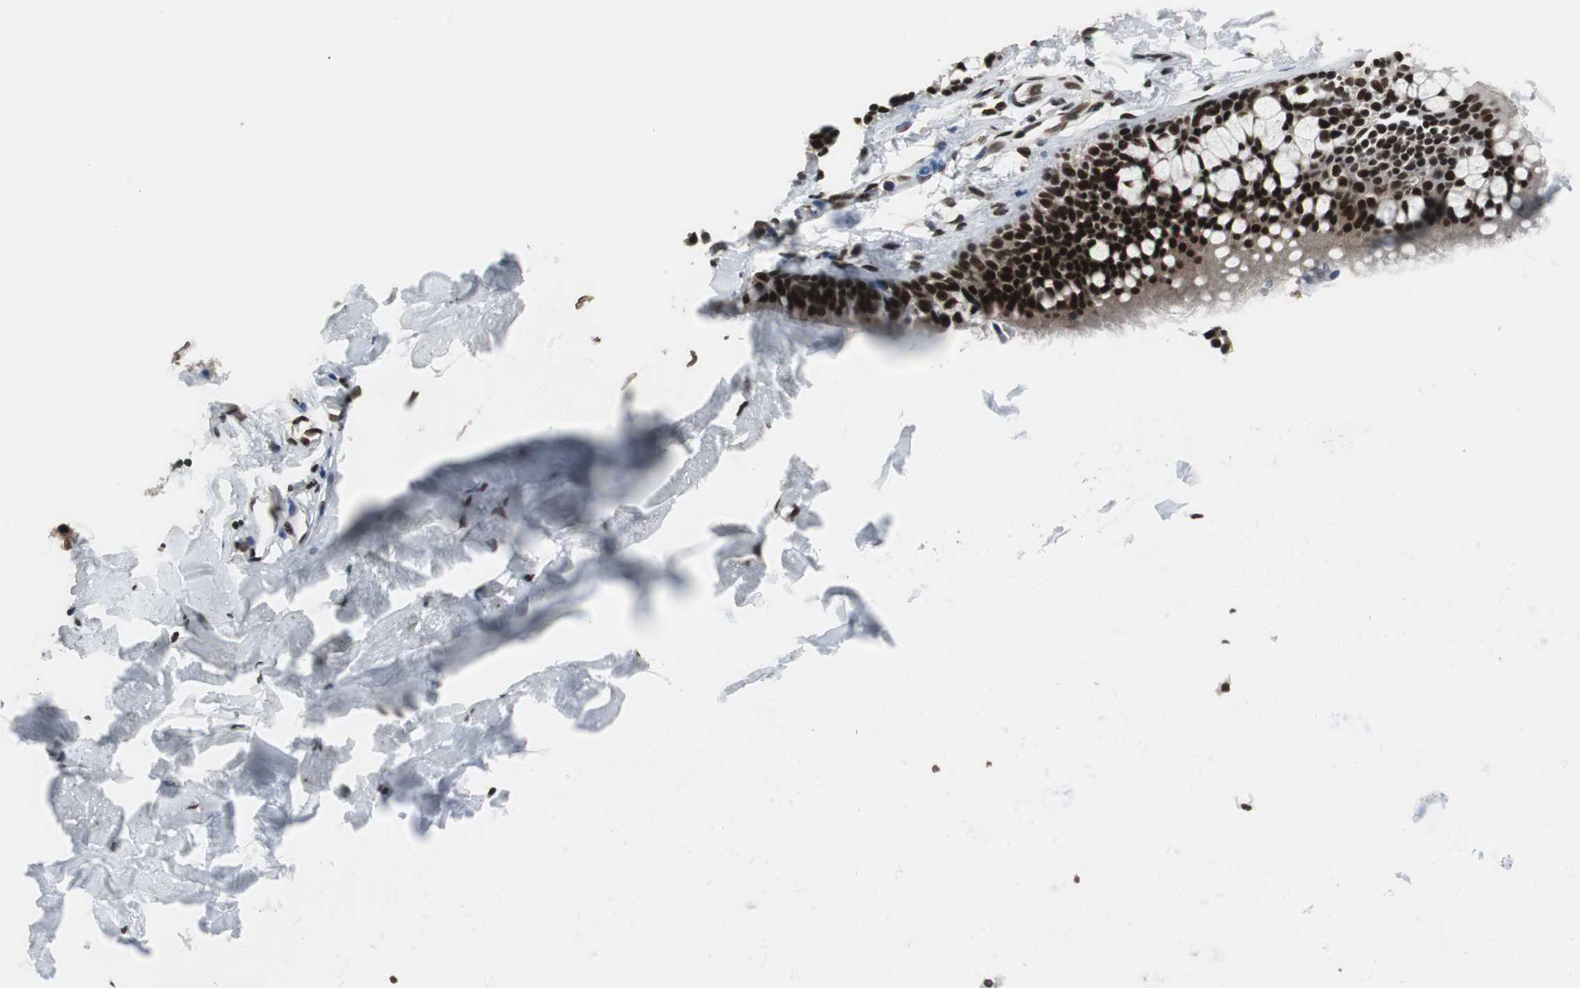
{"staining": {"intensity": "strong", "quantity": ">75%", "location": "nuclear"}, "tissue": "adipose tissue", "cell_type": "Adipocytes", "image_type": "normal", "snomed": [{"axis": "morphology", "description": "Normal tissue, NOS"}, {"axis": "topography", "description": "Cartilage tissue"}, {"axis": "topography", "description": "Bronchus"}], "caption": "IHC micrograph of benign adipose tissue stained for a protein (brown), which demonstrates high levels of strong nuclear staining in about >75% of adipocytes.", "gene": "CDK9", "patient": {"sex": "female", "age": 73}}